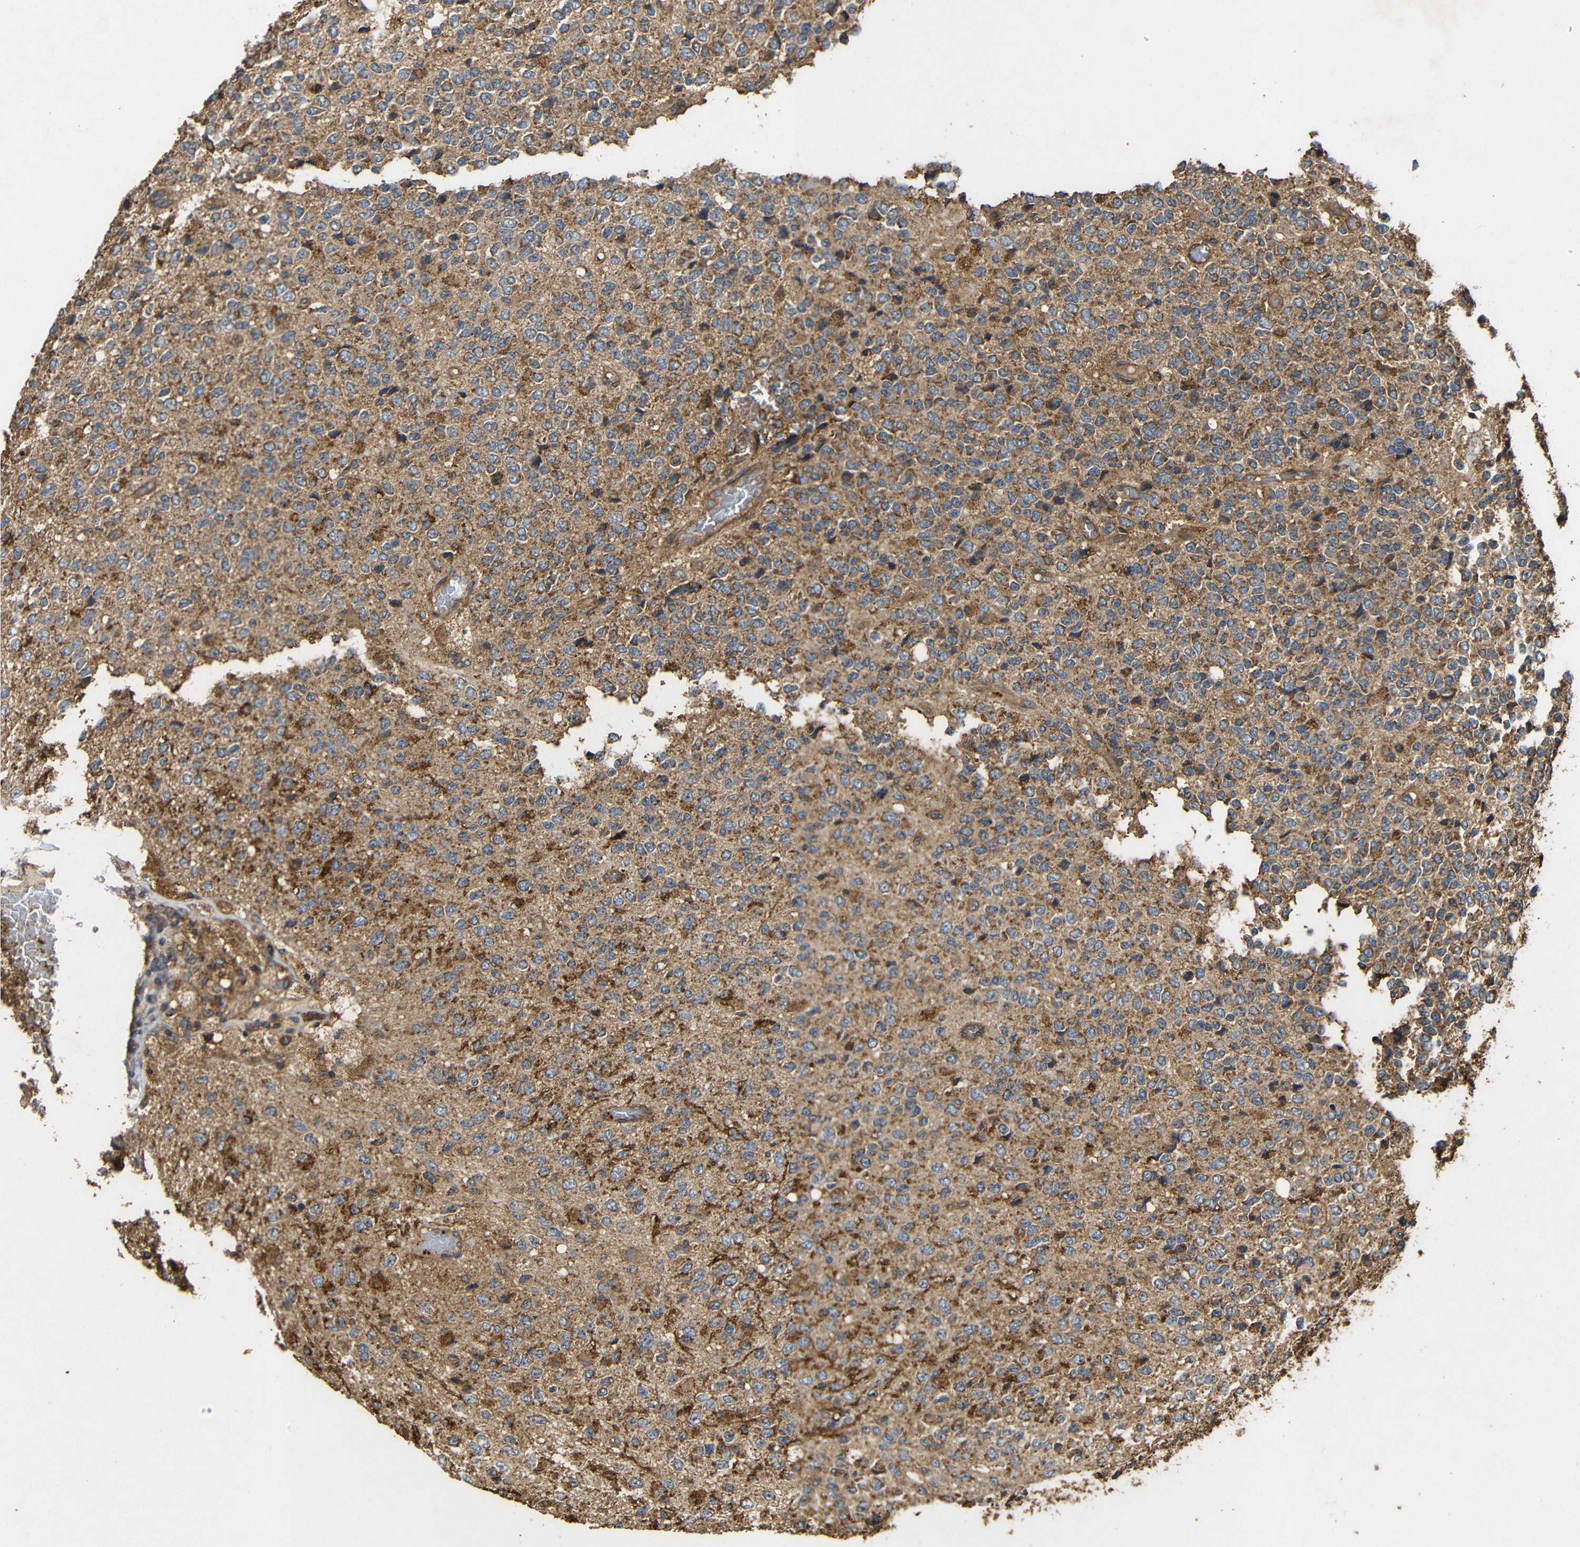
{"staining": {"intensity": "strong", "quantity": "25%-75%", "location": "cytoplasmic/membranous"}, "tissue": "glioma", "cell_type": "Tumor cells", "image_type": "cancer", "snomed": [{"axis": "morphology", "description": "Glioma, malignant, High grade"}, {"axis": "topography", "description": "pancreas cauda"}], "caption": "IHC staining of glioma, which demonstrates high levels of strong cytoplasmic/membranous staining in approximately 25%-75% of tumor cells indicating strong cytoplasmic/membranous protein expression. The staining was performed using DAB (3,3'-diaminobenzidine) (brown) for protein detection and nuclei were counterstained in hematoxylin (blue).", "gene": "EIF2S1", "patient": {"sex": "male", "age": 60}}